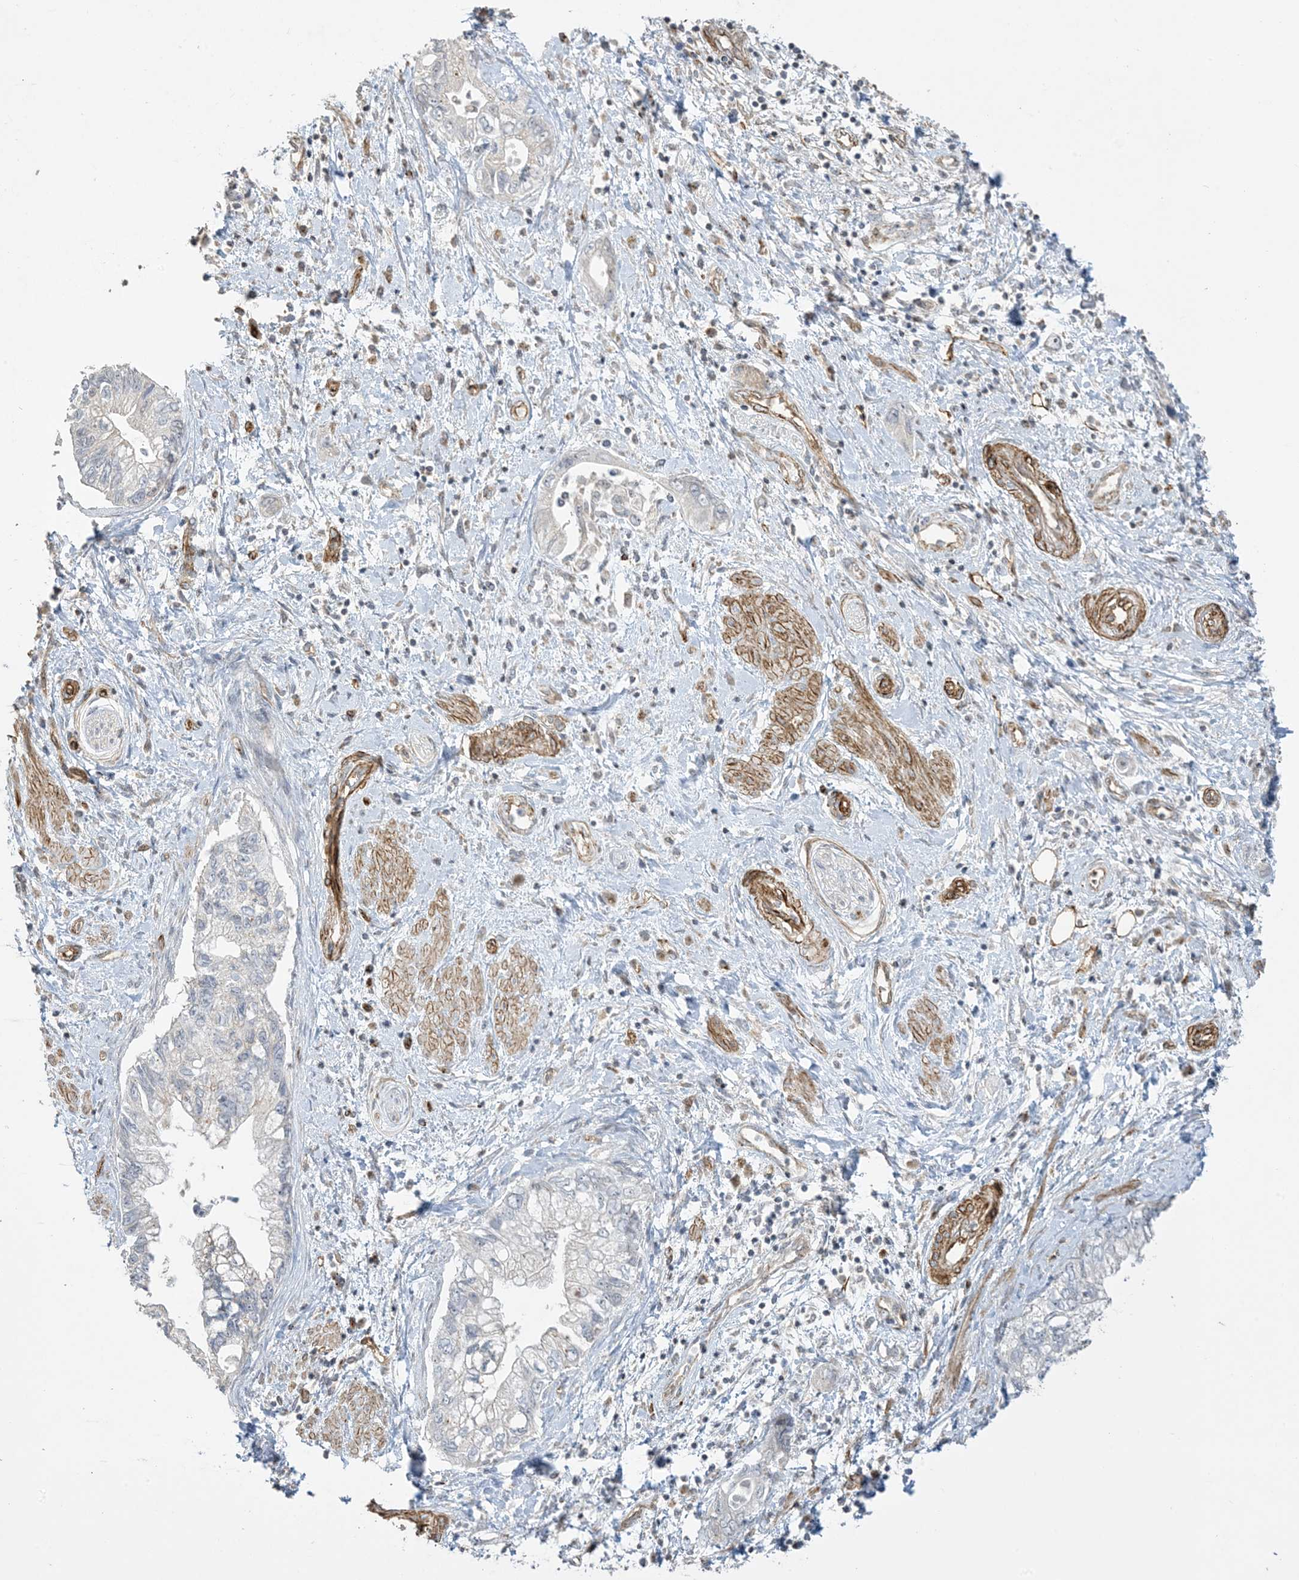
{"staining": {"intensity": "negative", "quantity": "none", "location": "none"}, "tissue": "pancreatic cancer", "cell_type": "Tumor cells", "image_type": "cancer", "snomed": [{"axis": "morphology", "description": "Adenocarcinoma, NOS"}, {"axis": "topography", "description": "Pancreas"}], "caption": "Pancreatic cancer (adenocarcinoma) stained for a protein using immunohistochemistry demonstrates no expression tumor cells.", "gene": "AGA", "patient": {"sex": "female", "age": 73}}